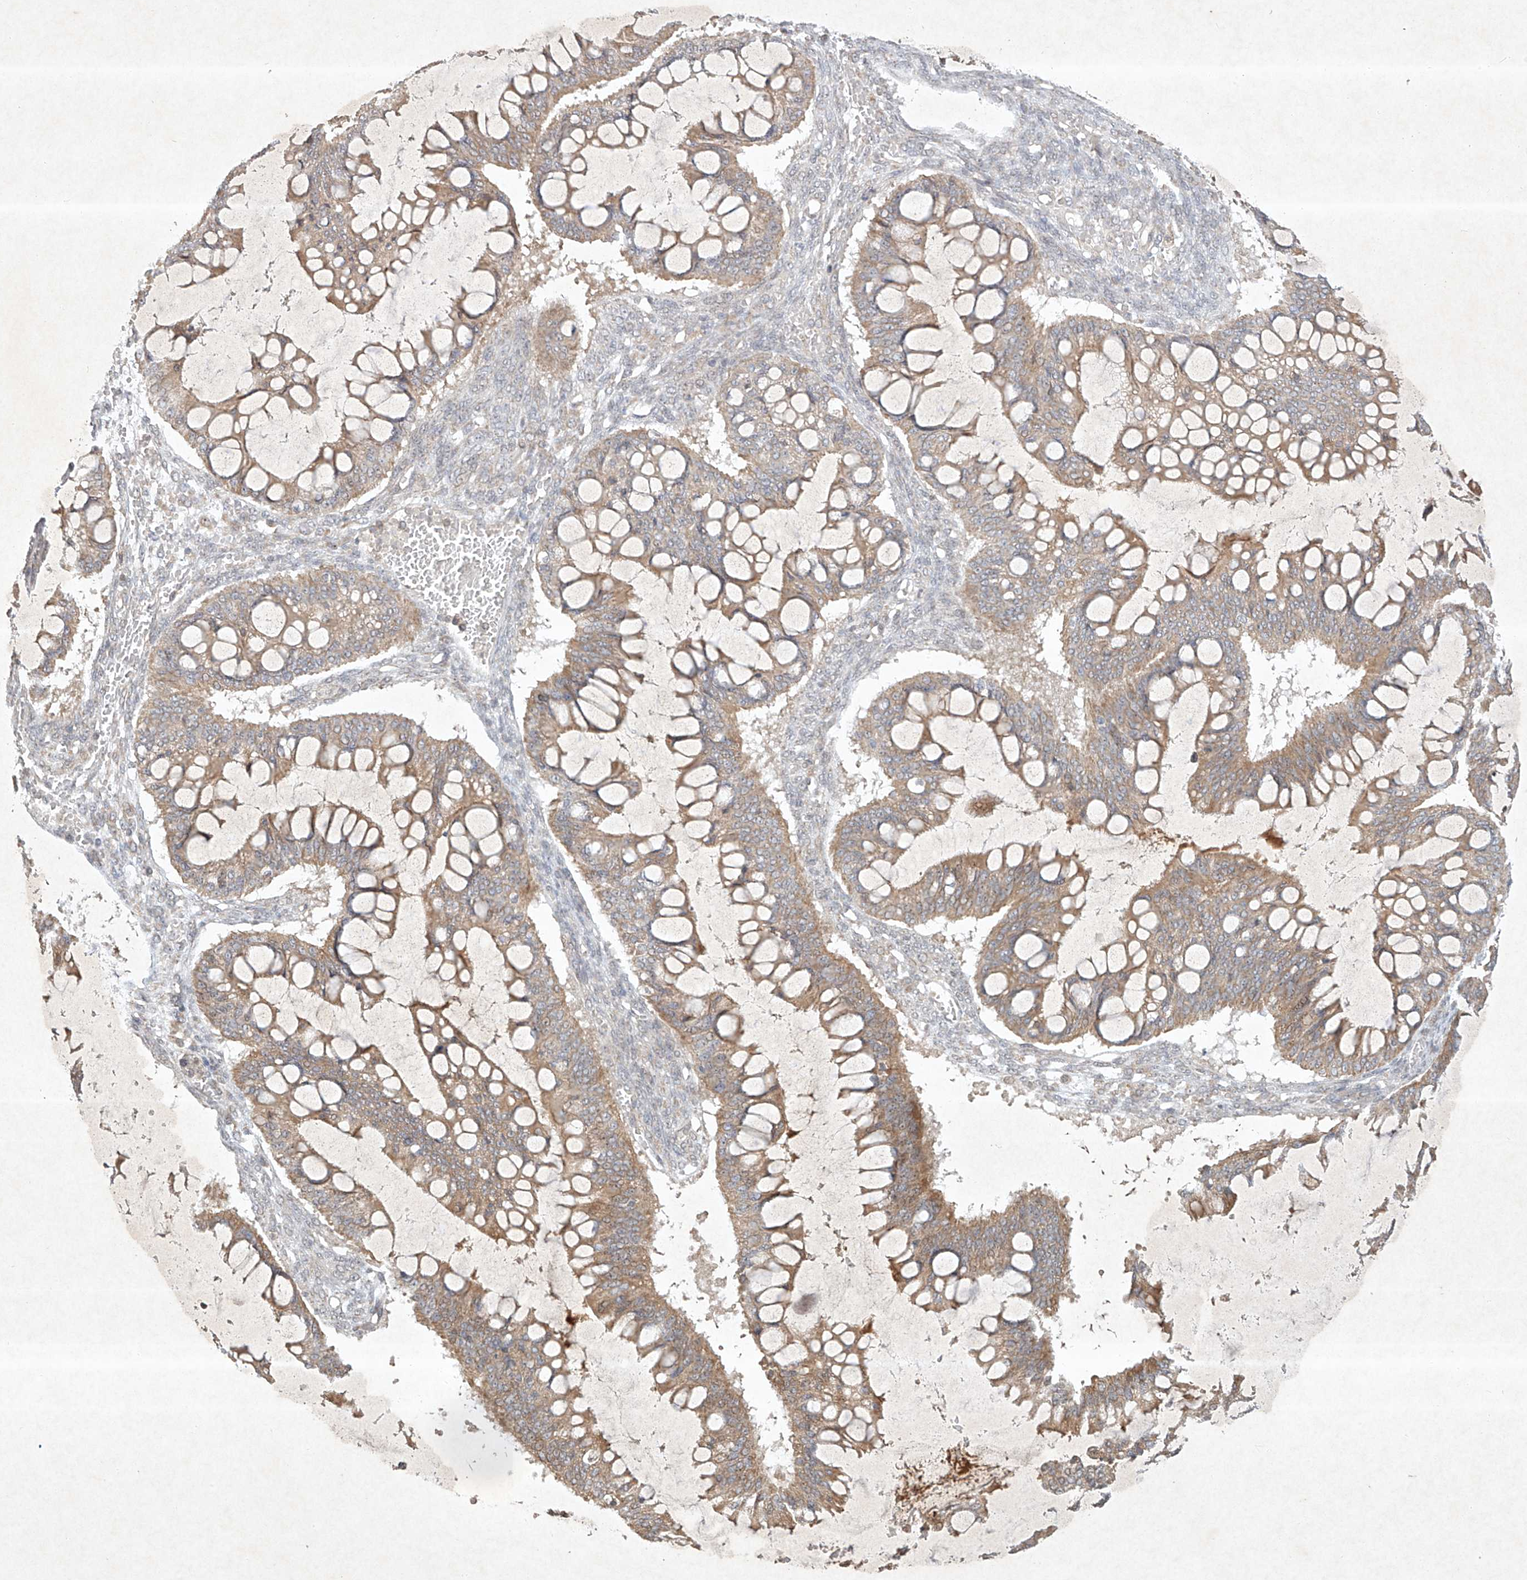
{"staining": {"intensity": "moderate", "quantity": ">75%", "location": "cytoplasmic/membranous"}, "tissue": "ovarian cancer", "cell_type": "Tumor cells", "image_type": "cancer", "snomed": [{"axis": "morphology", "description": "Cystadenocarcinoma, mucinous, NOS"}, {"axis": "topography", "description": "Ovary"}], "caption": "Tumor cells display medium levels of moderate cytoplasmic/membranous staining in about >75% of cells in ovarian cancer.", "gene": "BTRC", "patient": {"sex": "female", "age": 73}}